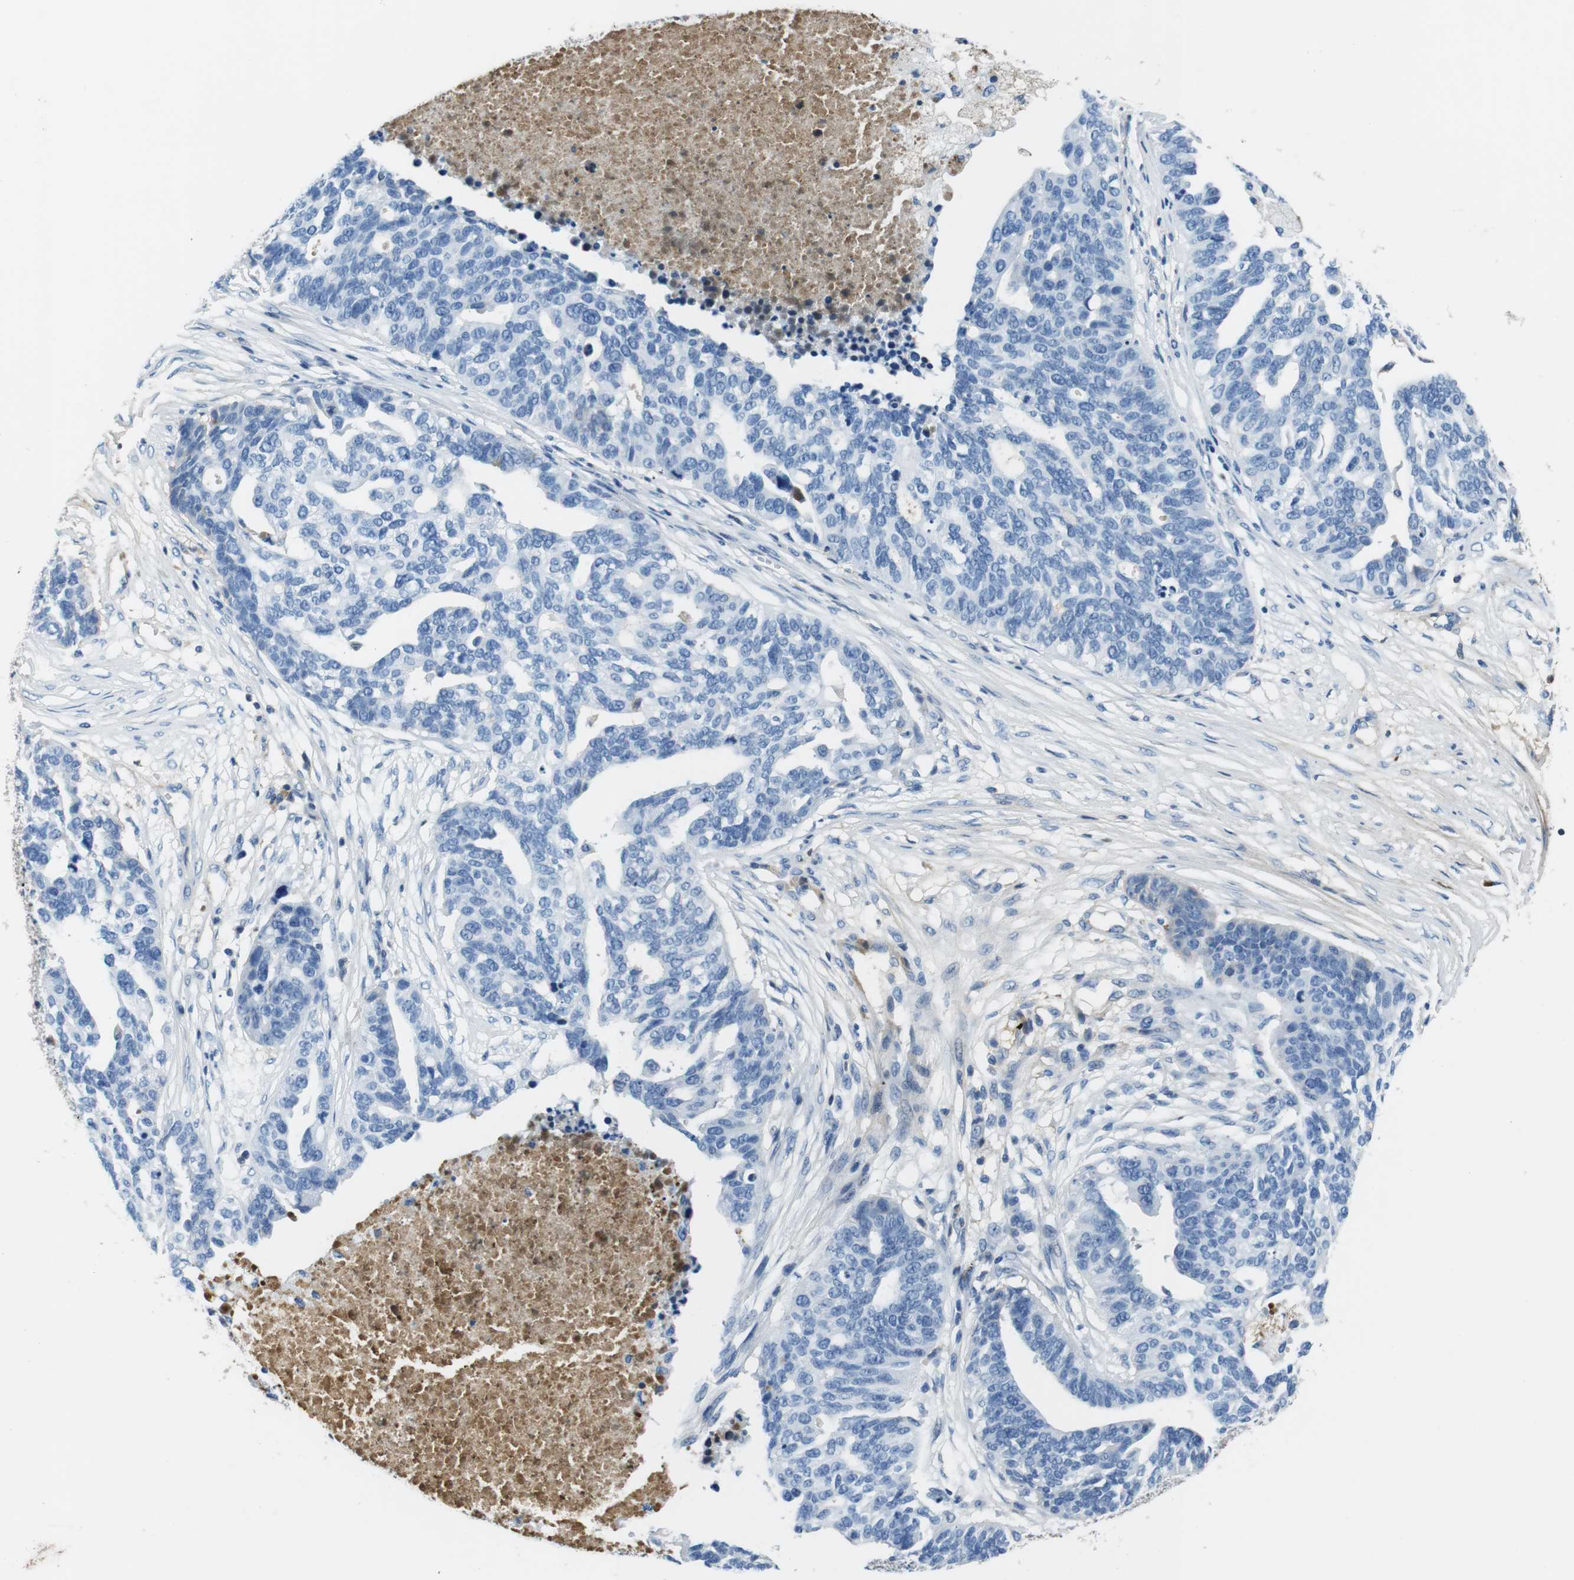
{"staining": {"intensity": "negative", "quantity": "none", "location": "none"}, "tissue": "ovarian cancer", "cell_type": "Tumor cells", "image_type": "cancer", "snomed": [{"axis": "morphology", "description": "Cystadenocarcinoma, serous, NOS"}, {"axis": "topography", "description": "Ovary"}], "caption": "A histopathology image of human serous cystadenocarcinoma (ovarian) is negative for staining in tumor cells.", "gene": "IGKC", "patient": {"sex": "female", "age": 59}}